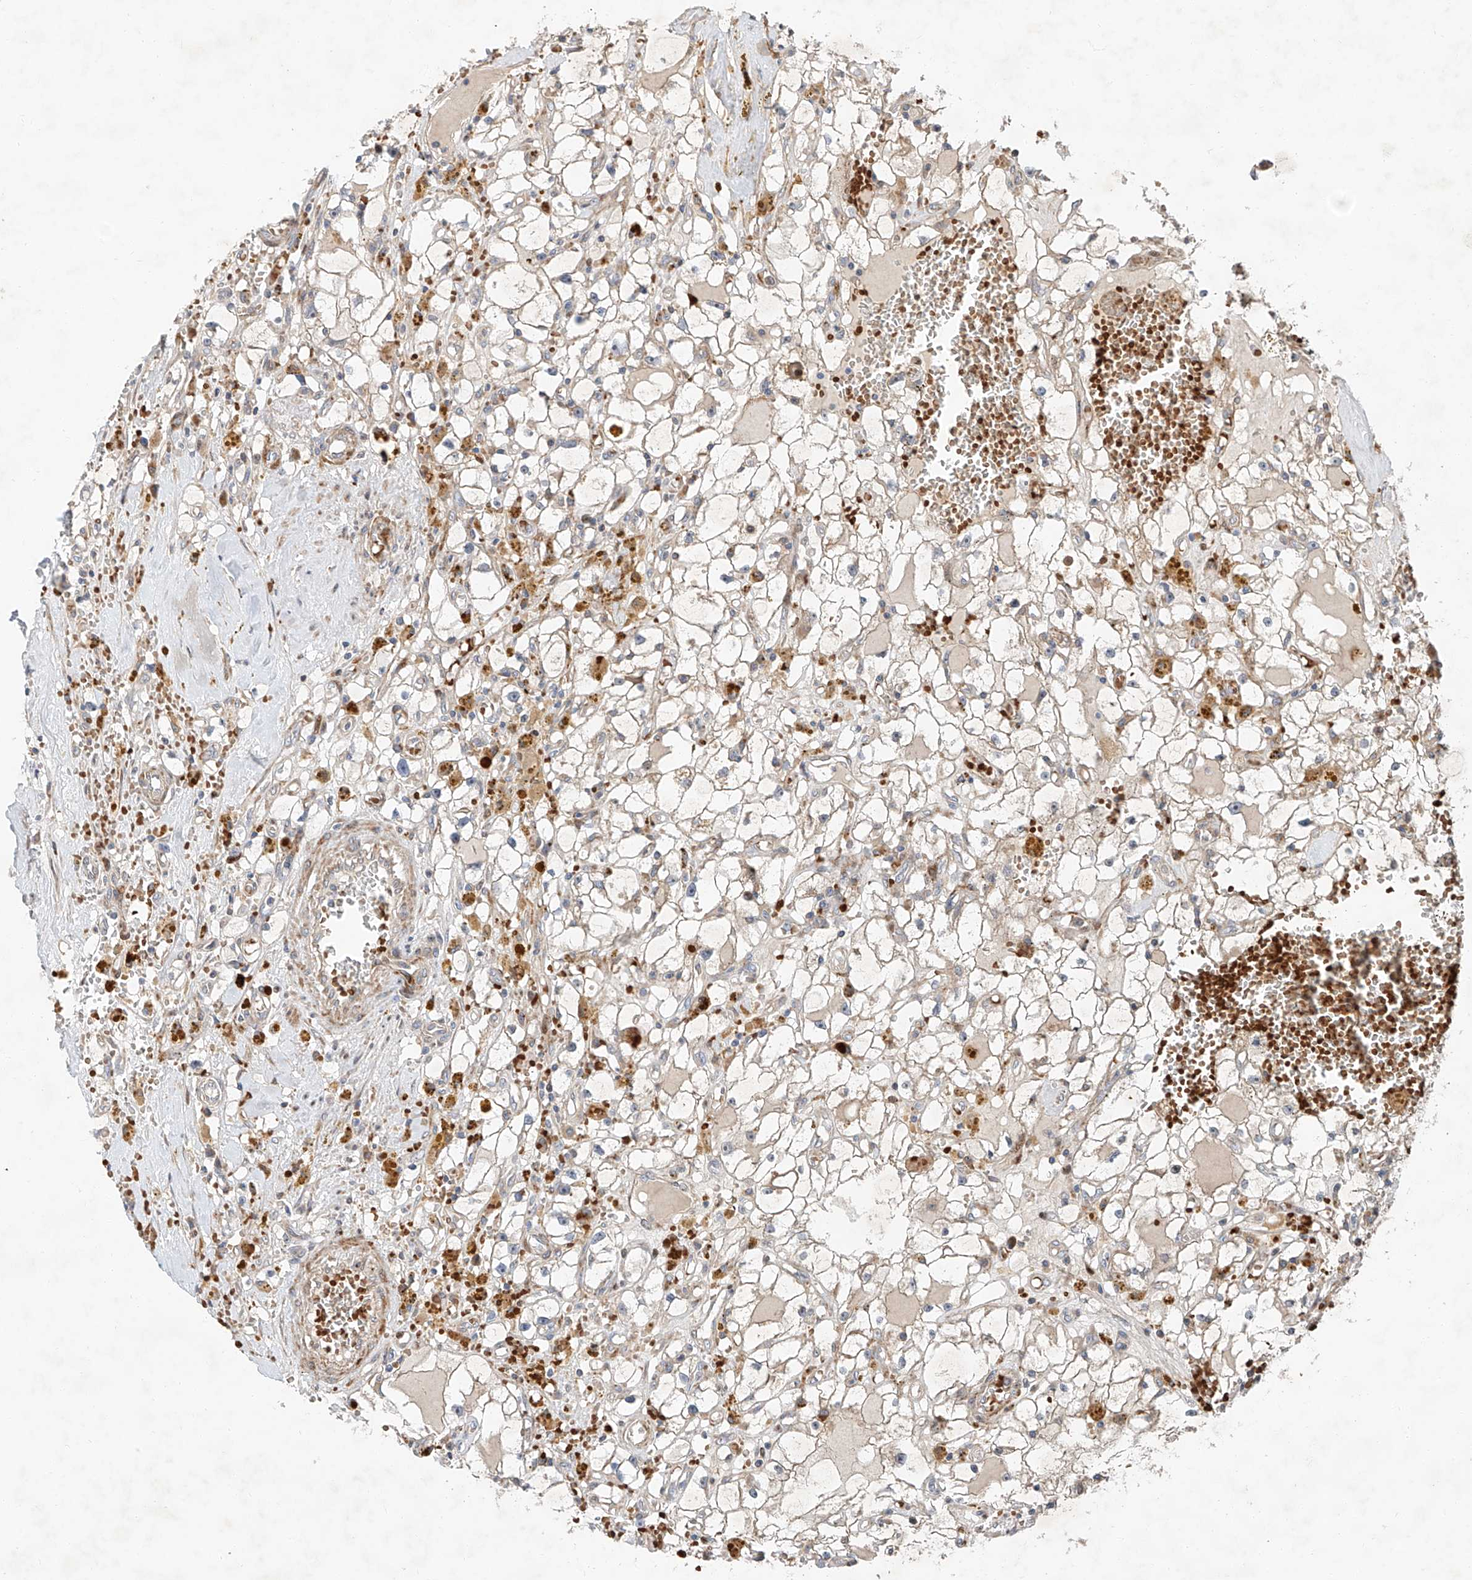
{"staining": {"intensity": "negative", "quantity": "none", "location": "none"}, "tissue": "renal cancer", "cell_type": "Tumor cells", "image_type": "cancer", "snomed": [{"axis": "morphology", "description": "Adenocarcinoma, NOS"}, {"axis": "topography", "description": "Kidney"}], "caption": "Adenocarcinoma (renal) was stained to show a protein in brown. There is no significant expression in tumor cells.", "gene": "USF3", "patient": {"sex": "male", "age": 56}}